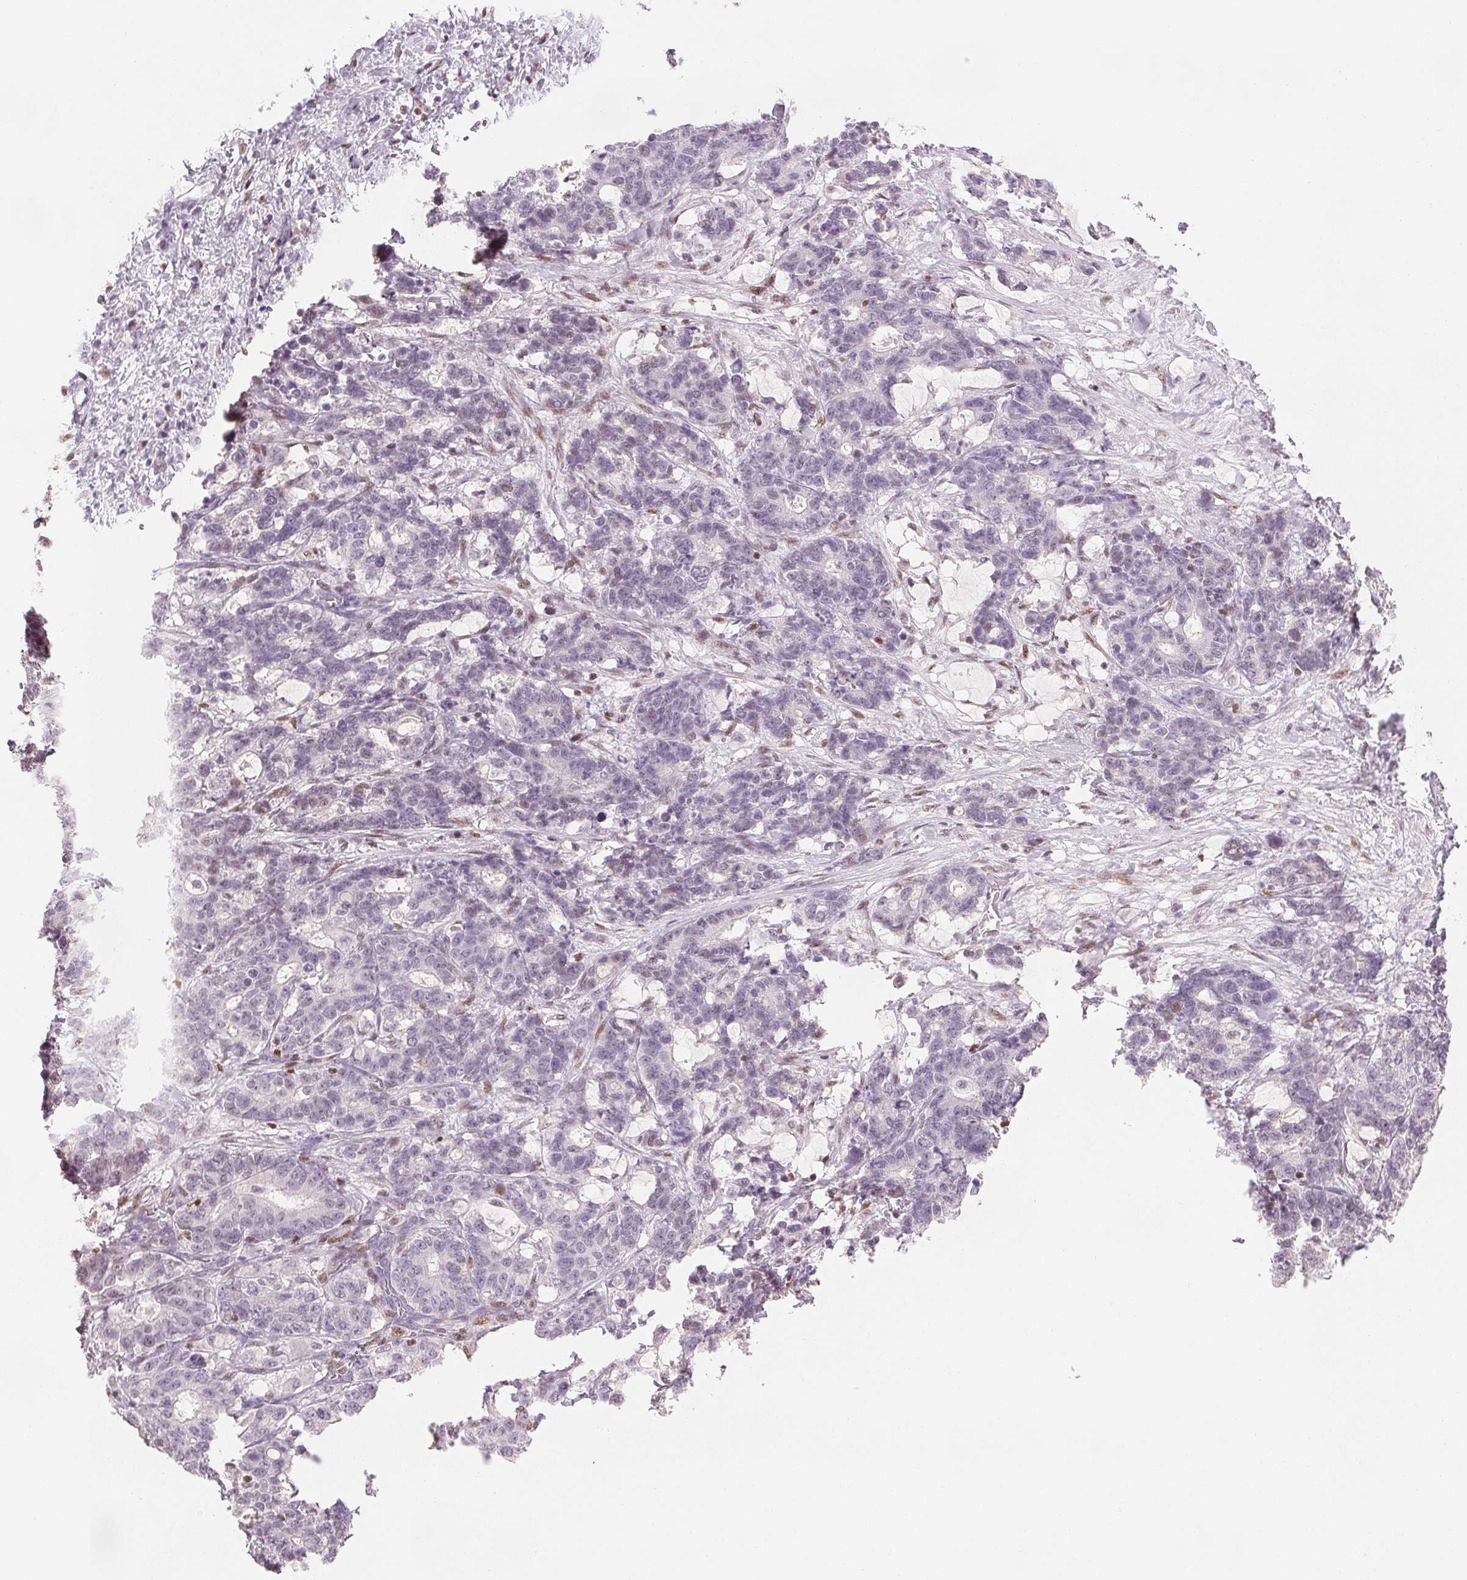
{"staining": {"intensity": "negative", "quantity": "none", "location": "none"}, "tissue": "stomach cancer", "cell_type": "Tumor cells", "image_type": "cancer", "snomed": [{"axis": "morphology", "description": "Normal tissue, NOS"}, {"axis": "morphology", "description": "Adenocarcinoma, NOS"}, {"axis": "topography", "description": "Stomach"}], "caption": "The photomicrograph reveals no staining of tumor cells in stomach cancer. The staining was performed using DAB (3,3'-diaminobenzidine) to visualize the protein expression in brown, while the nuclei were stained in blue with hematoxylin (Magnification: 20x).", "gene": "RUNX2", "patient": {"sex": "female", "age": 64}}